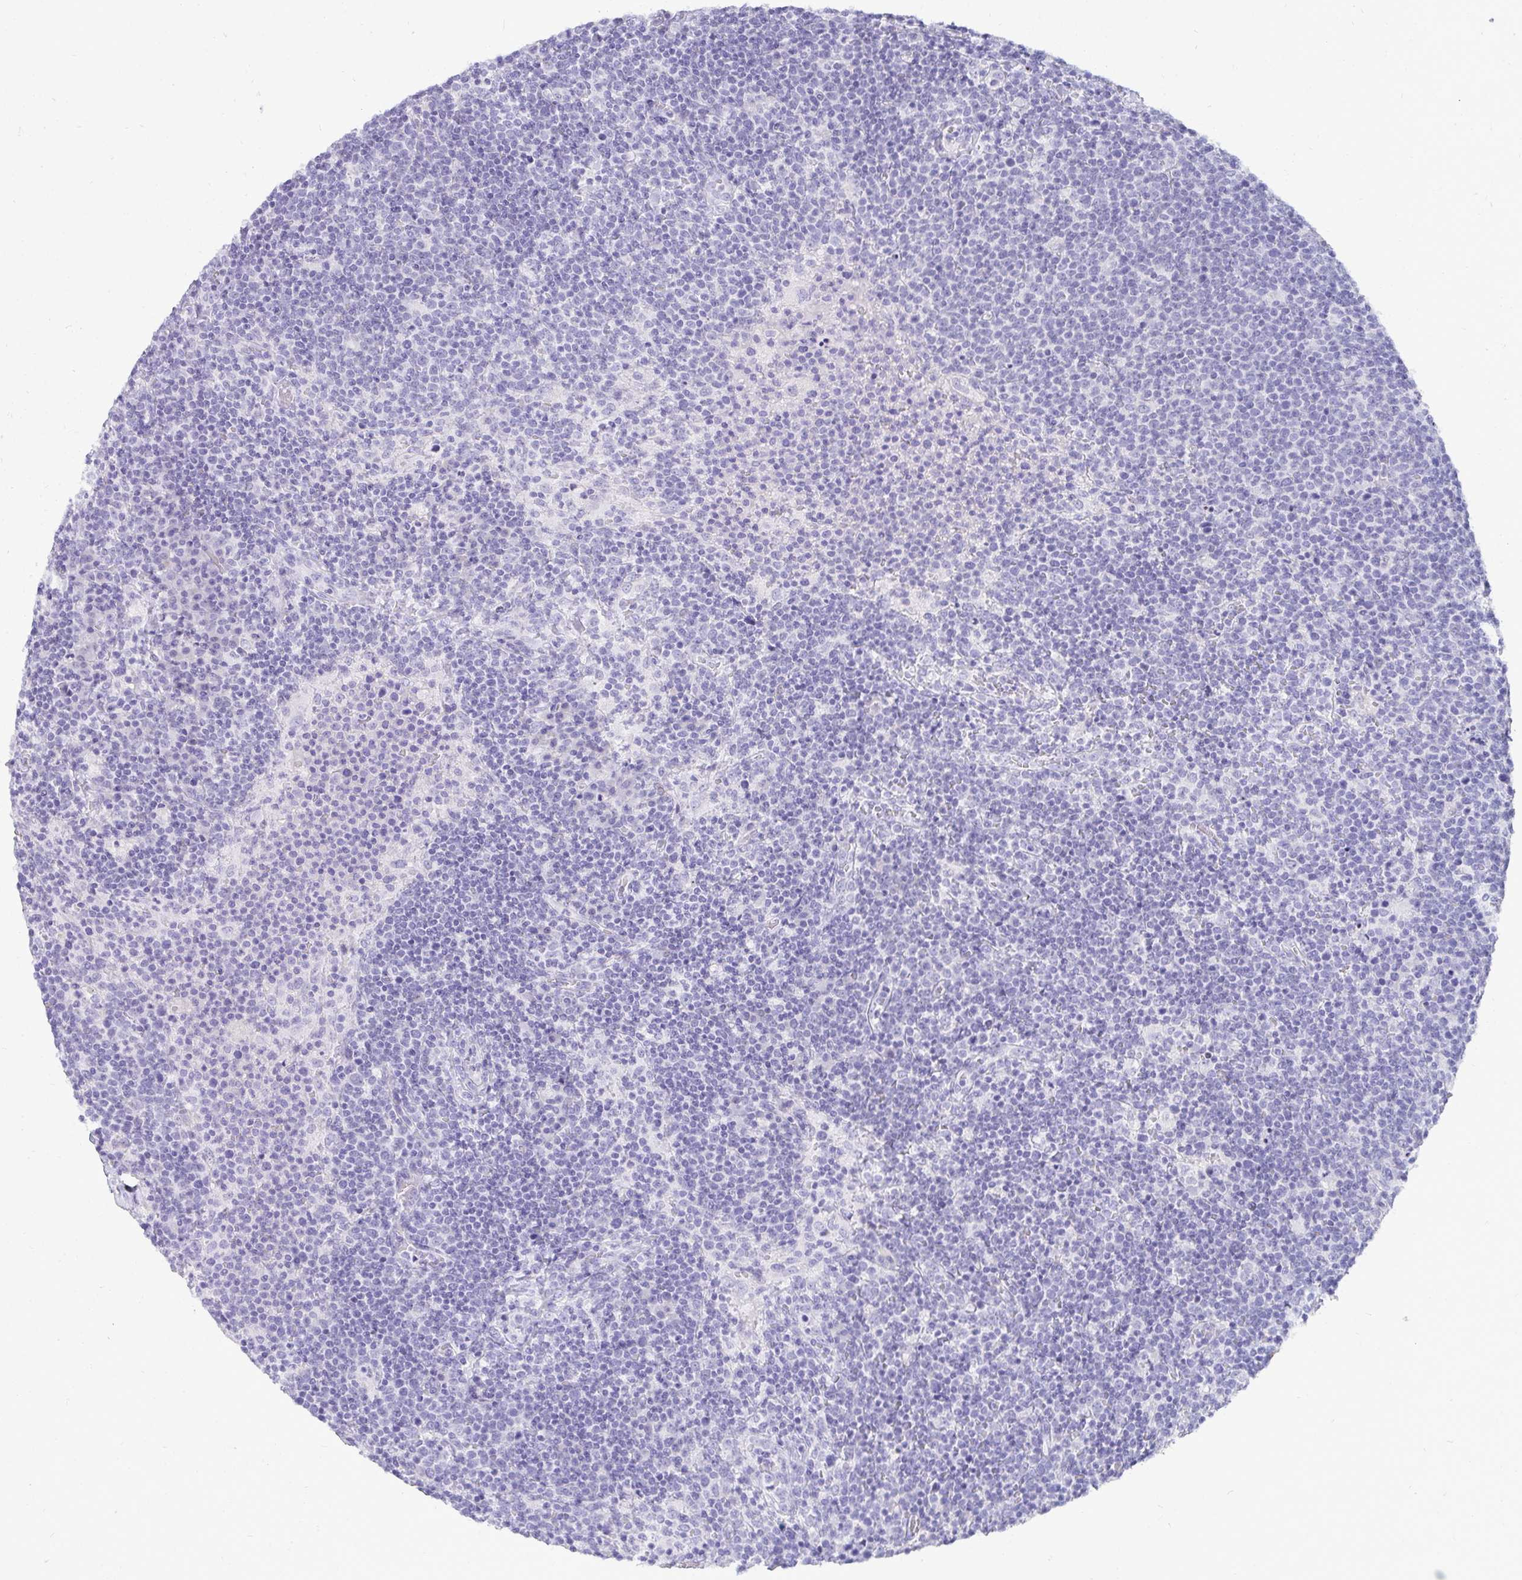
{"staining": {"intensity": "negative", "quantity": "none", "location": "none"}, "tissue": "lymphoma", "cell_type": "Tumor cells", "image_type": "cancer", "snomed": [{"axis": "morphology", "description": "Malignant lymphoma, non-Hodgkin's type, High grade"}, {"axis": "topography", "description": "Lymph node"}], "caption": "DAB (3,3'-diaminobenzidine) immunohistochemical staining of lymphoma shows no significant positivity in tumor cells. (DAB IHC, high magnification).", "gene": "HSPB6", "patient": {"sex": "male", "age": 61}}